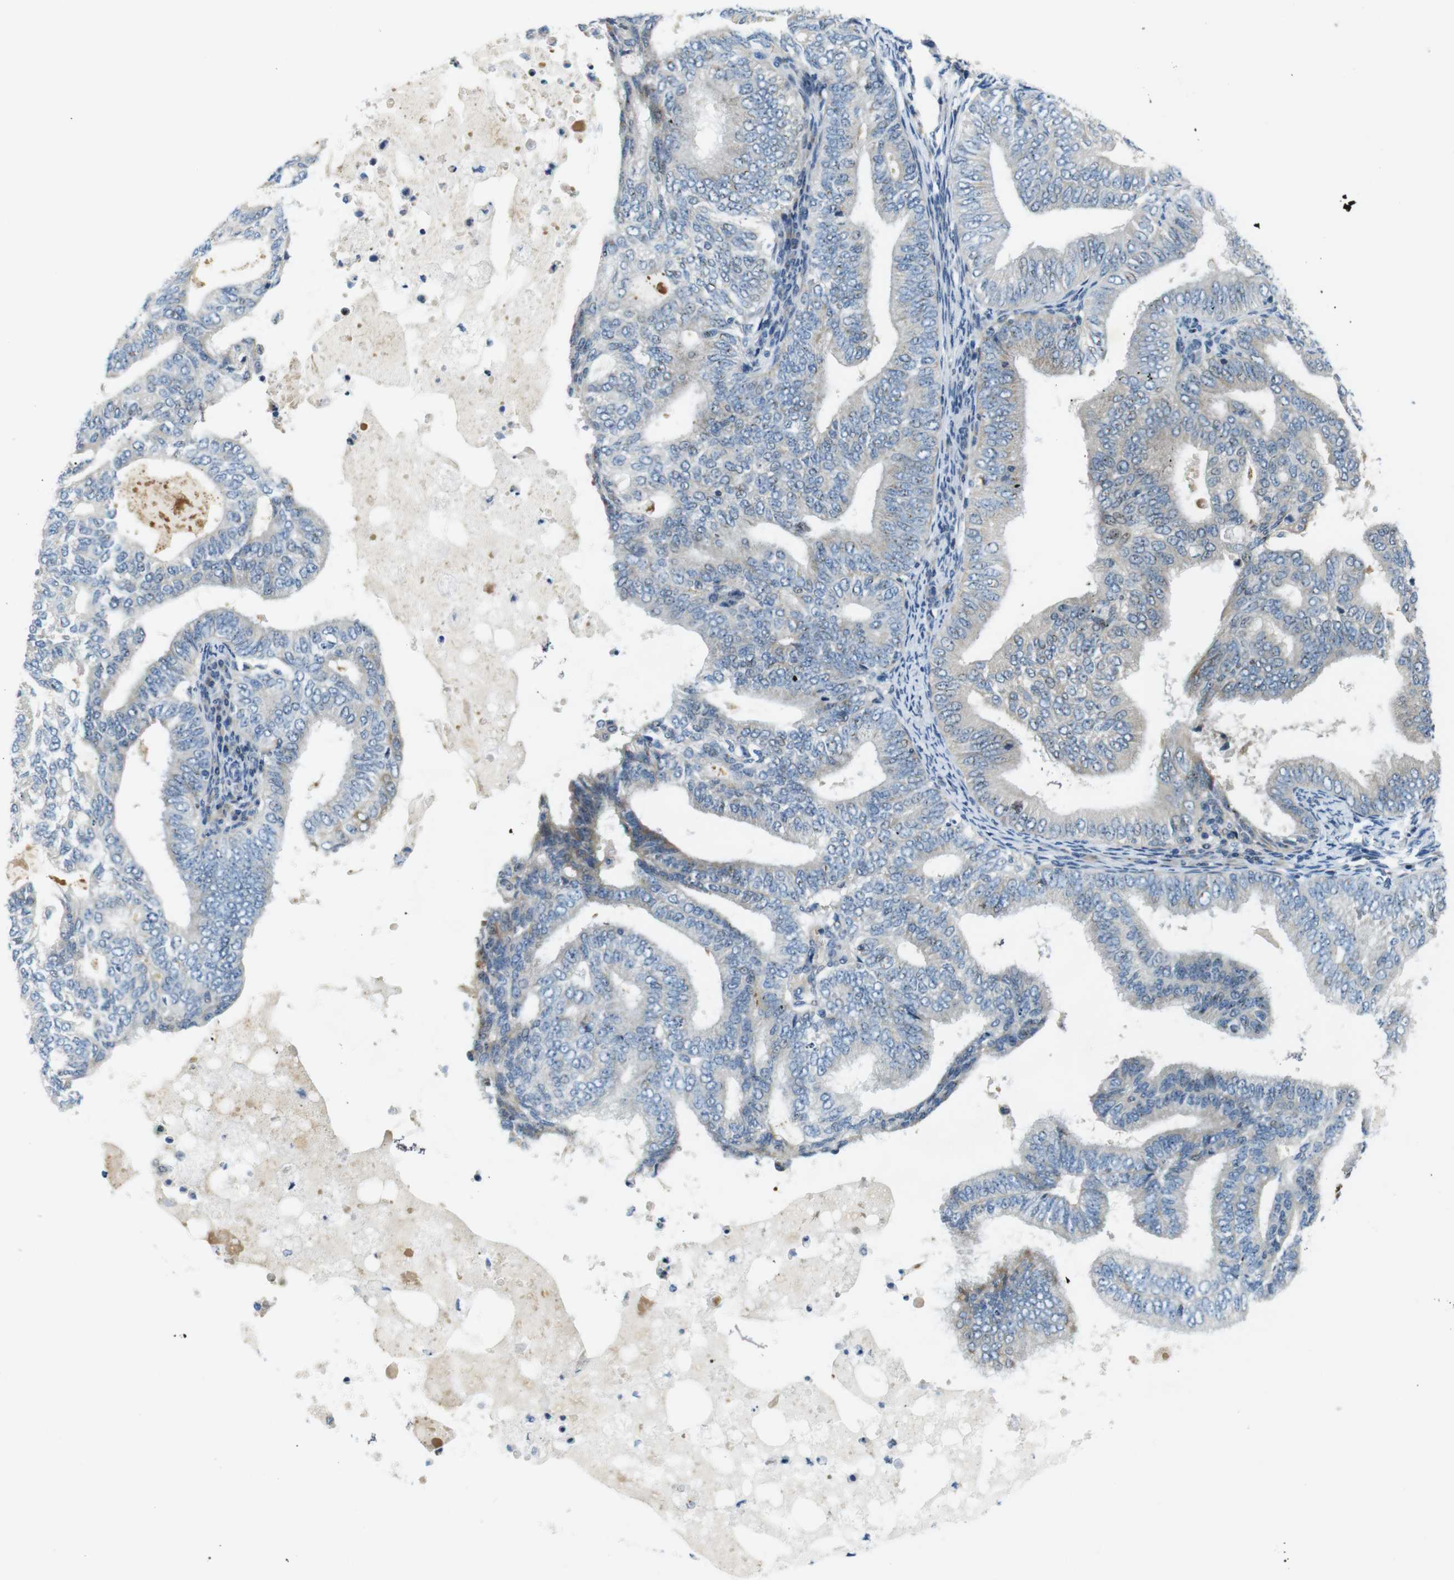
{"staining": {"intensity": "weak", "quantity": ">75%", "location": "cytoplasmic/membranous"}, "tissue": "endometrial cancer", "cell_type": "Tumor cells", "image_type": "cancer", "snomed": [{"axis": "morphology", "description": "Adenocarcinoma, NOS"}, {"axis": "topography", "description": "Endometrium"}], "caption": "Immunohistochemical staining of adenocarcinoma (endometrial) reveals weak cytoplasmic/membranous protein staining in about >75% of tumor cells.", "gene": "ZDHHC3", "patient": {"sex": "female", "age": 58}}